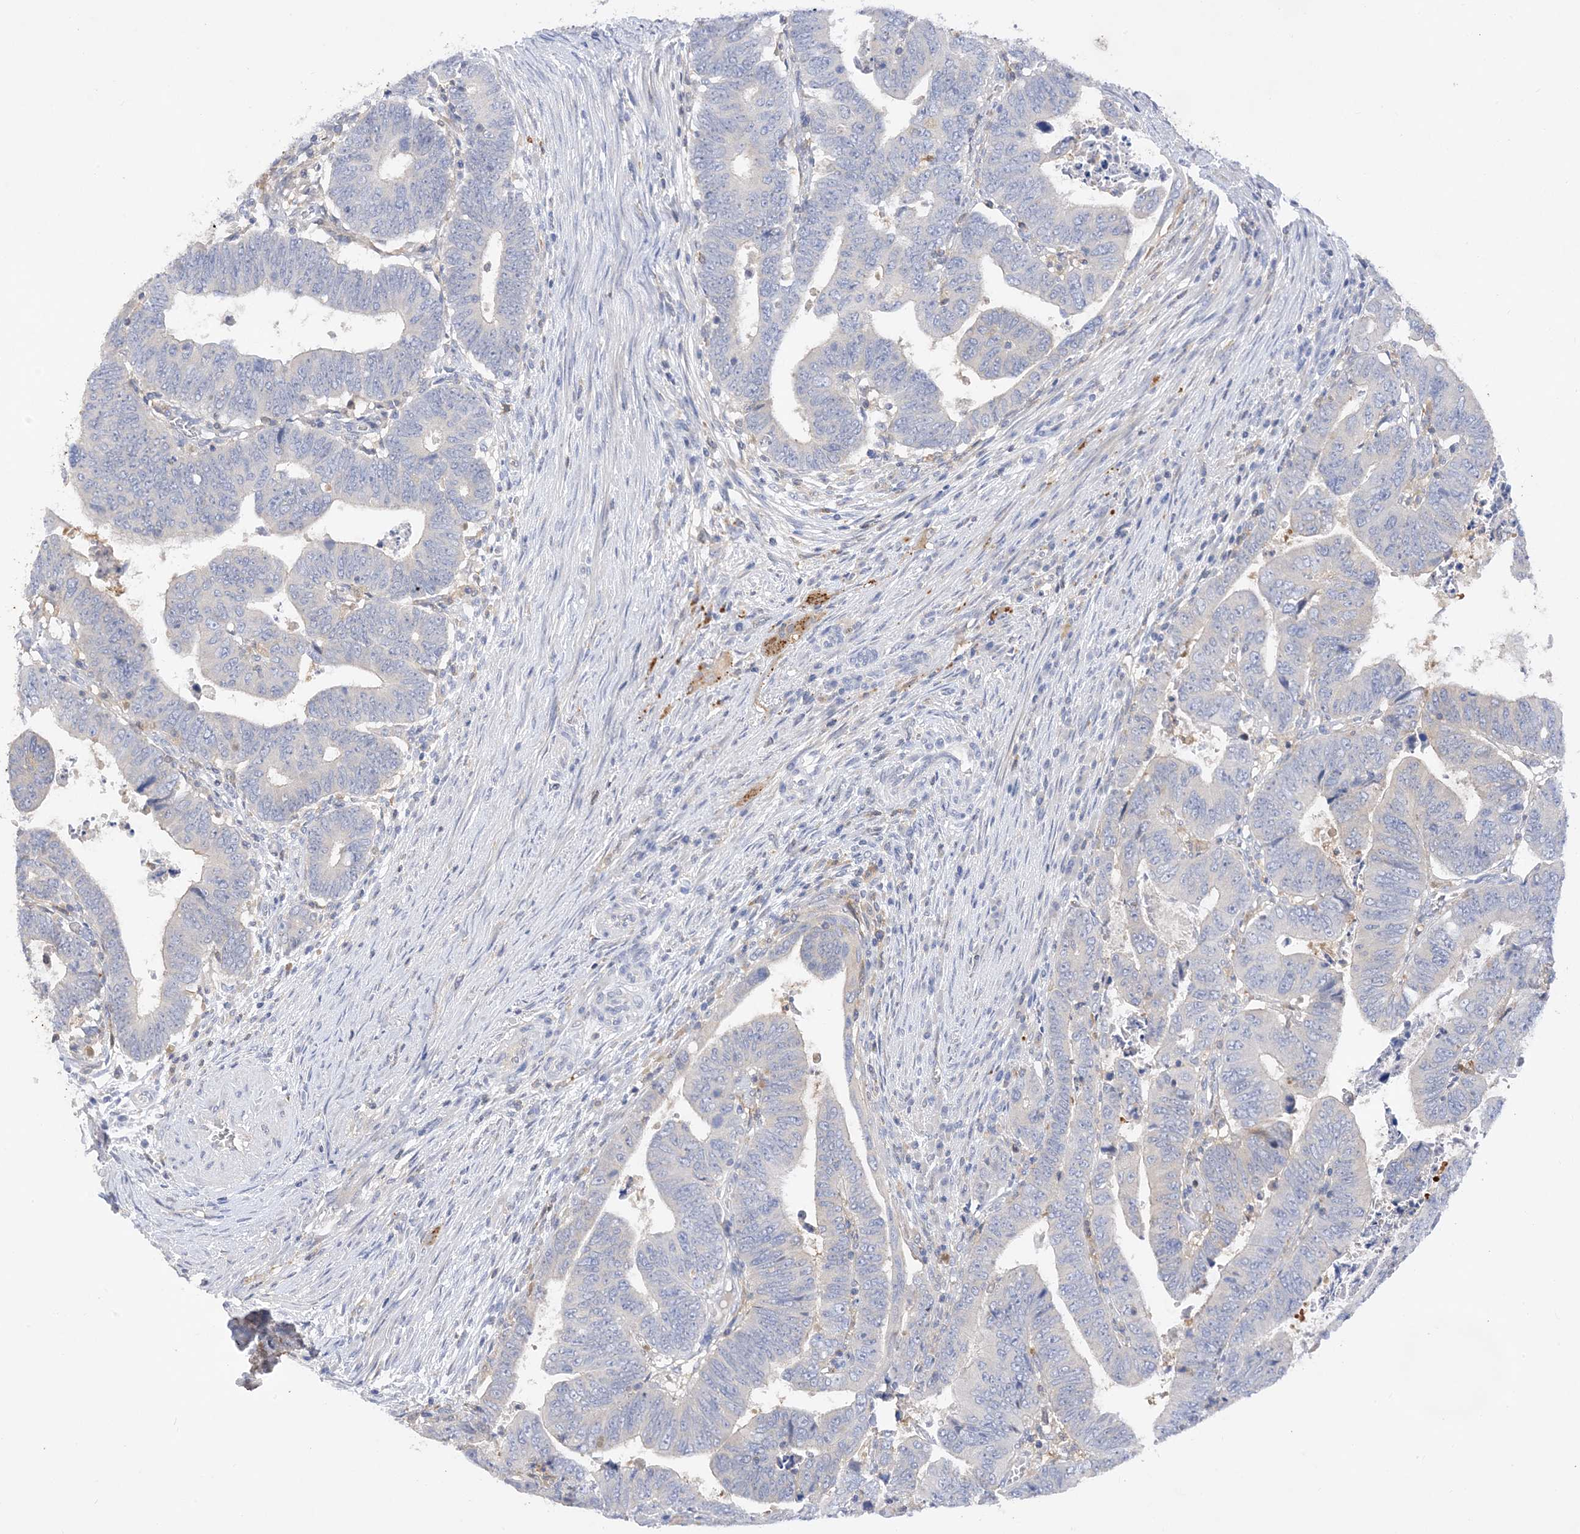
{"staining": {"intensity": "negative", "quantity": "none", "location": "none"}, "tissue": "colorectal cancer", "cell_type": "Tumor cells", "image_type": "cancer", "snomed": [{"axis": "morphology", "description": "Normal tissue, NOS"}, {"axis": "morphology", "description": "Adenocarcinoma, NOS"}, {"axis": "topography", "description": "Rectum"}], "caption": "The histopathology image reveals no staining of tumor cells in colorectal cancer. (DAB (3,3'-diaminobenzidine) IHC with hematoxylin counter stain).", "gene": "ARV1", "patient": {"sex": "female", "age": 65}}